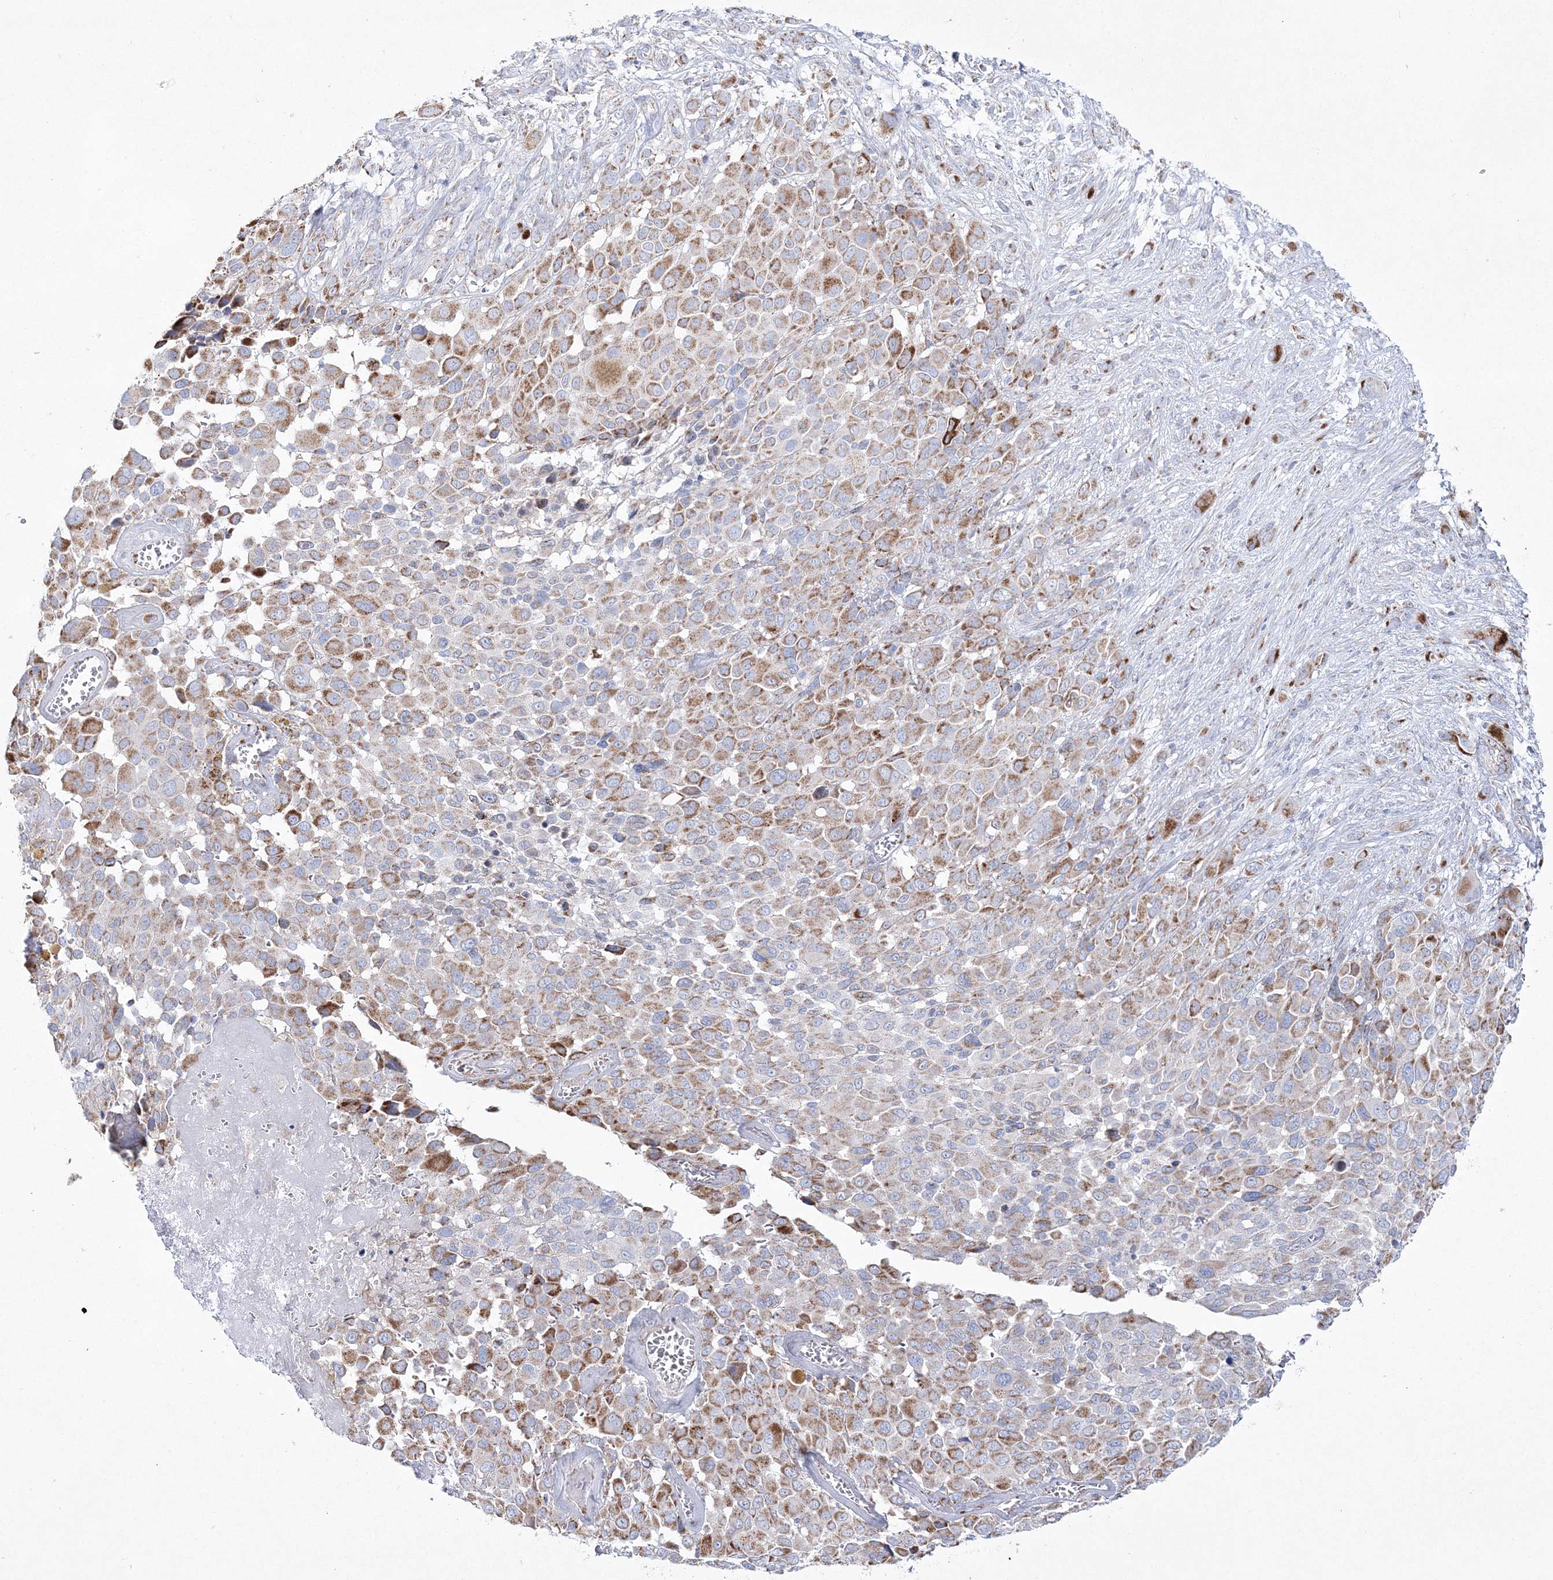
{"staining": {"intensity": "moderate", "quantity": "25%-75%", "location": "cytoplasmic/membranous"}, "tissue": "melanoma", "cell_type": "Tumor cells", "image_type": "cancer", "snomed": [{"axis": "morphology", "description": "Malignant melanoma, NOS"}, {"axis": "topography", "description": "Skin of trunk"}], "caption": "IHC photomicrograph of human malignant melanoma stained for a protein (brown), which shows medium levels of moderate cytoplasmic/membranous expression in about 25%-75% of tumor cells.", "gene": "HIBCH", "patient": {"sex": "male", "age": 71}}